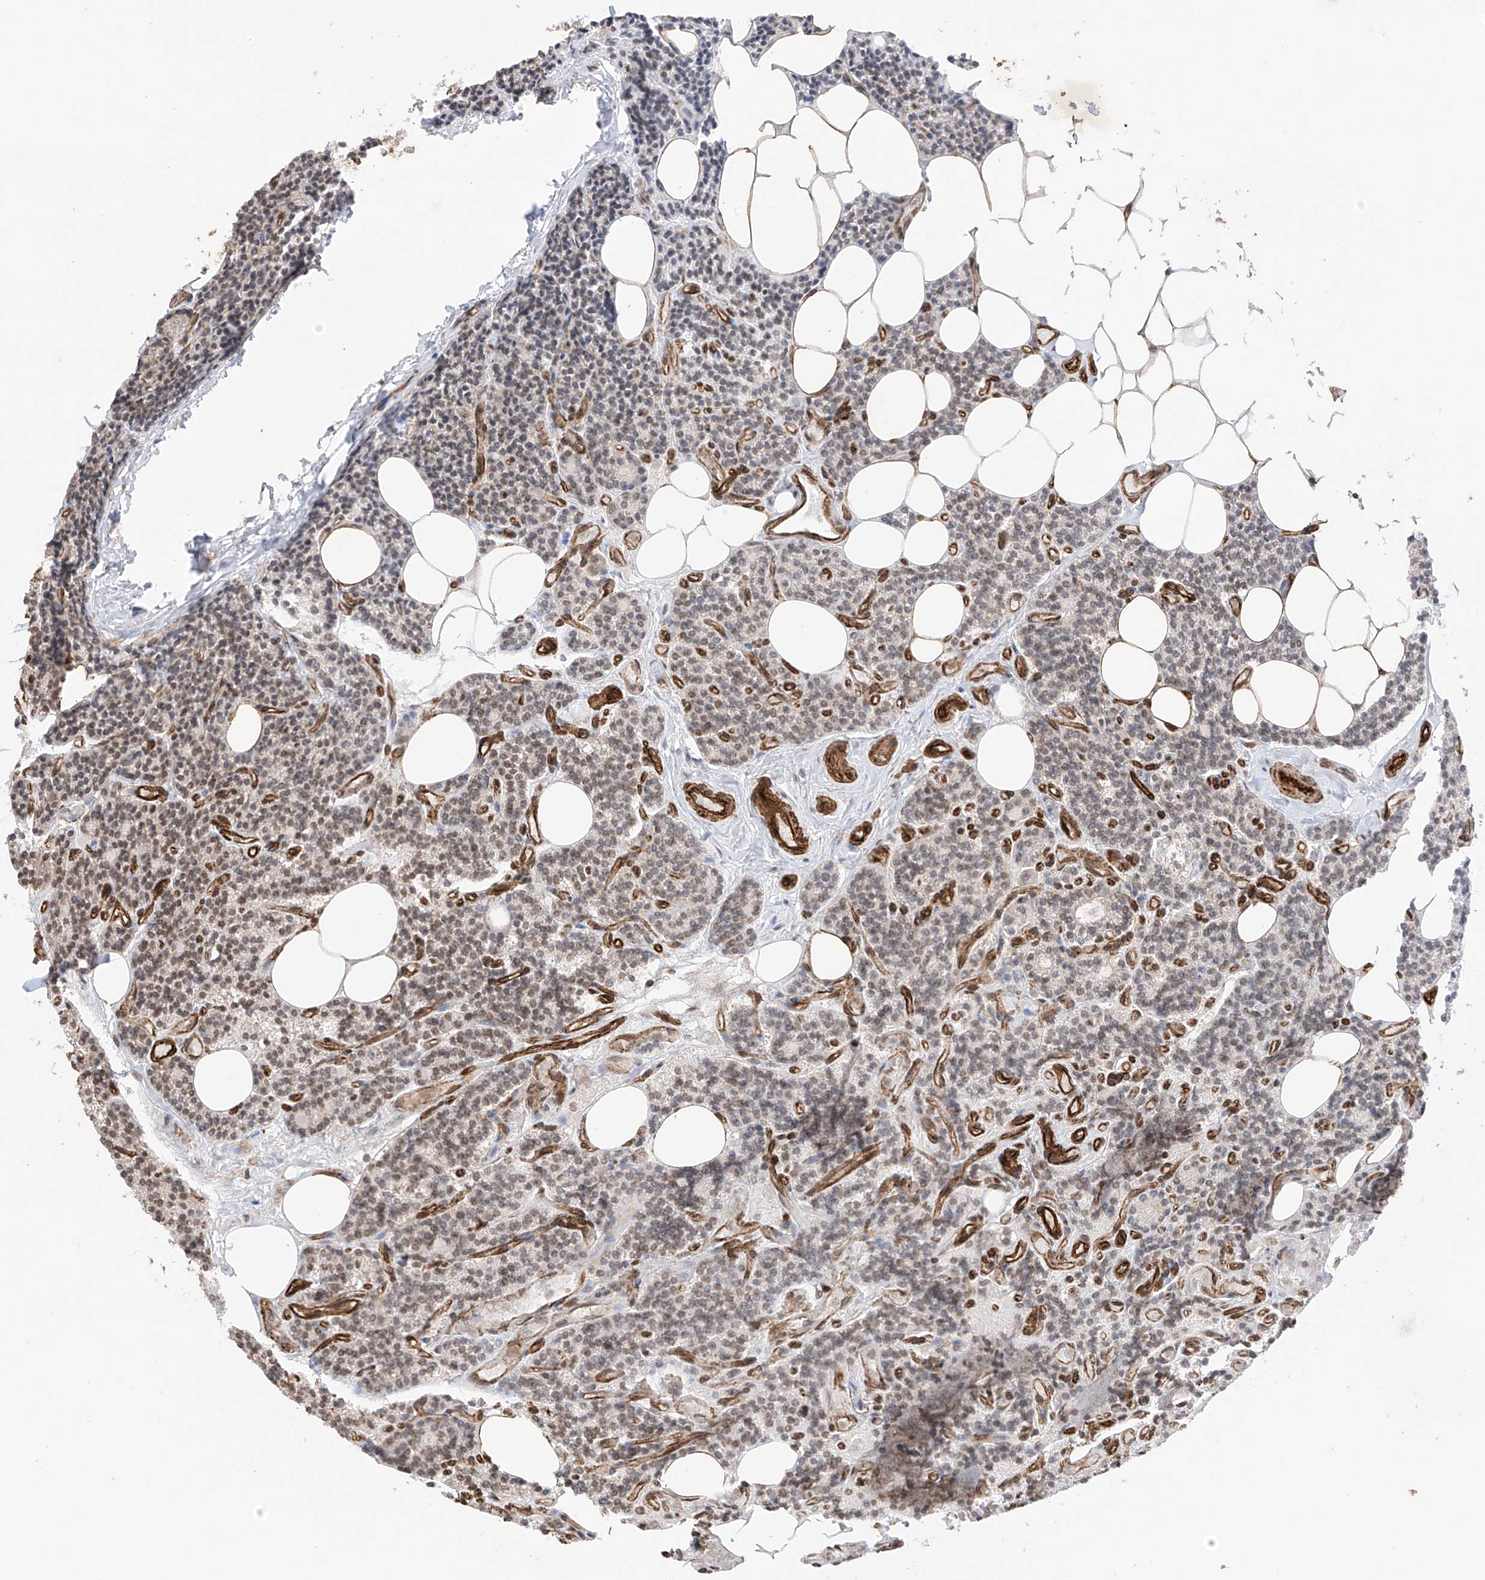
{"staining": {"intensity": "weak", "quantity": ">75%", "location": "cytoplasmic/membranous,nuclear"}, "tissue": "parathyroid gland", "cell_type": "Glandular cells", "image_type": "normal", "snomed": [{"axis": "morphology", "description": "Normal tissue, NOS"}, {"axis": "topography", "description": "Parathyroid gland"}], "caption": "Weak cytoplasmic/membranous,nuclear staining for a protein is appreciated in about >75% of glandular cells of normal parathyroid gland using IHC.", "gene": "TTLL5", "patient": {"sex": "female", "age": 43}}